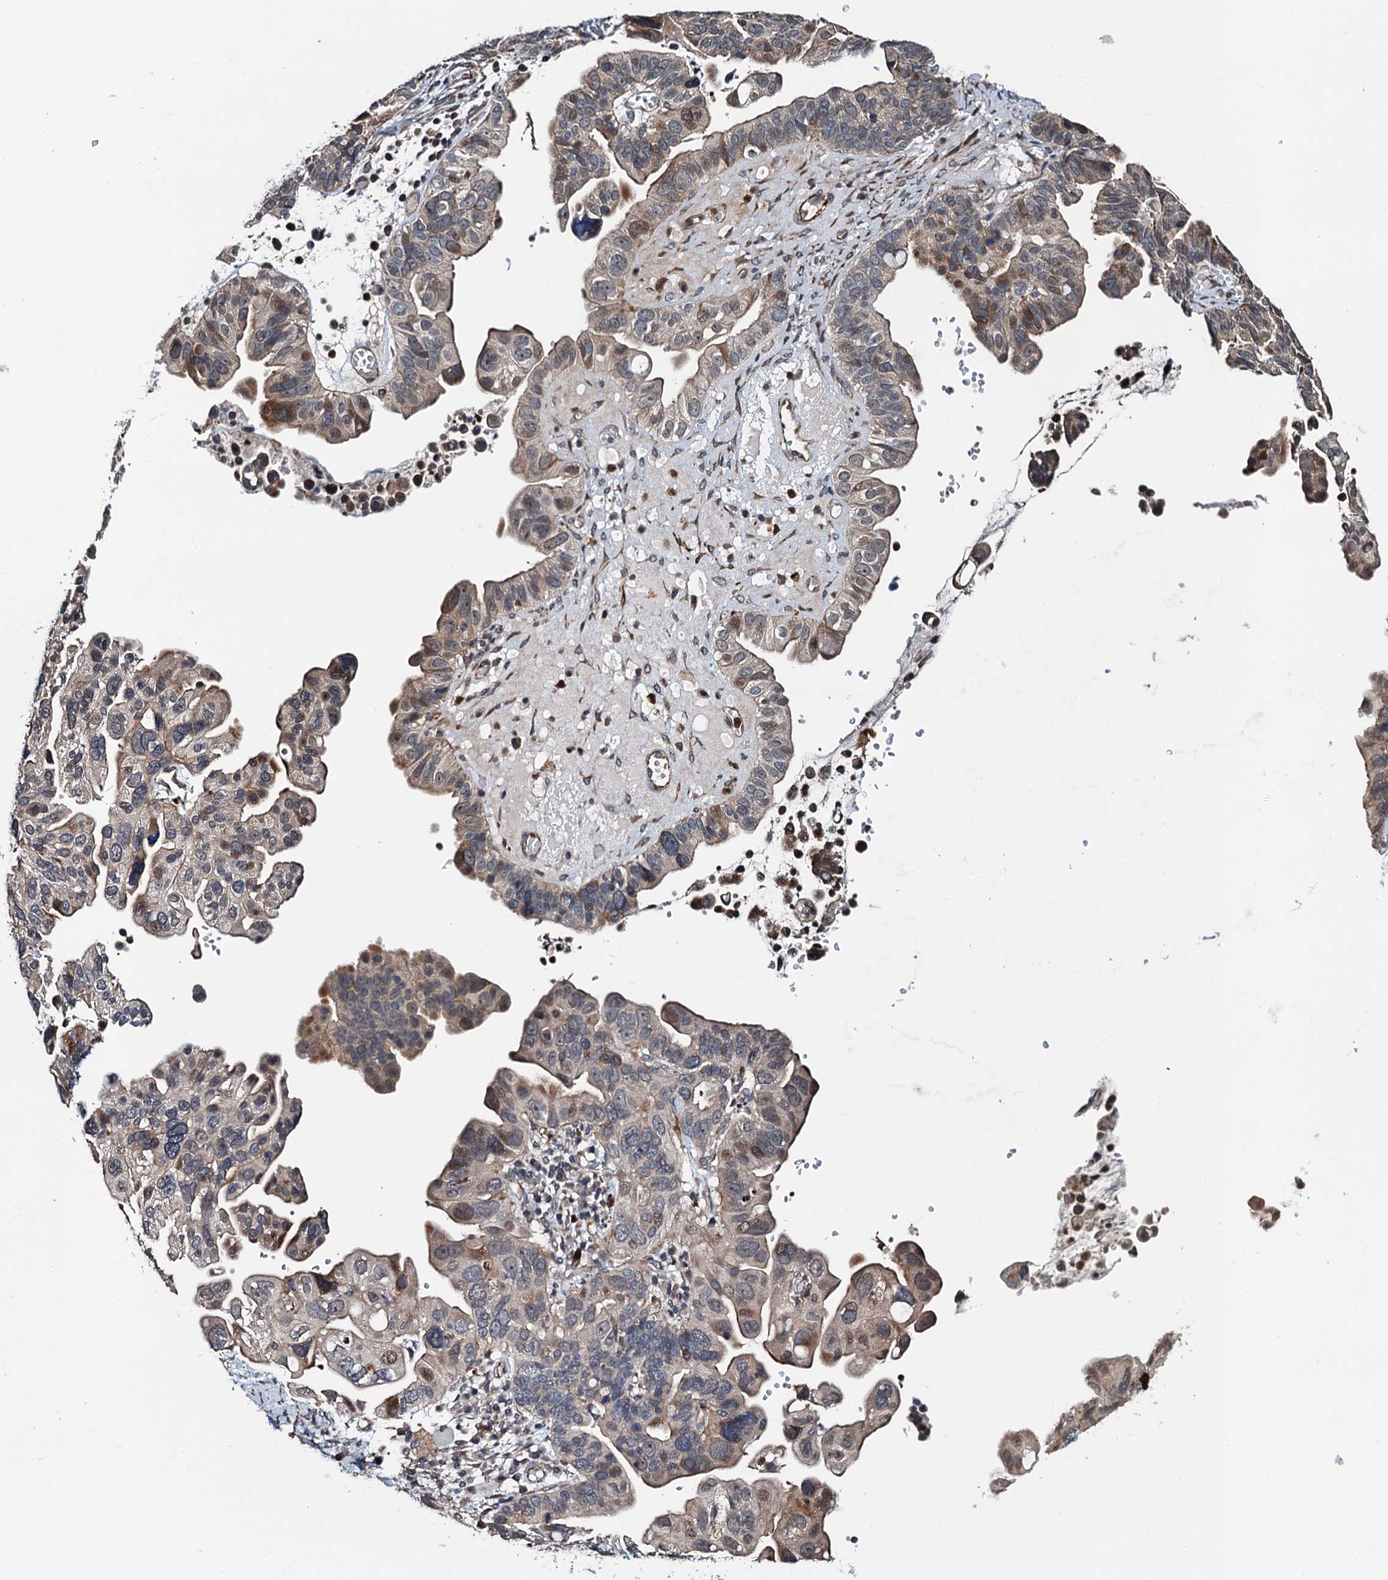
{"staining": {"intensity": "weak", "quantity": "25%-75%", "location": "cytoplasmic/membranous,nuclear"}, "tissue": "ovarian cancer", "cell_type": "Tumor cells", "image_type": "cancer", "snomed": [{"axis": "morphology", "description": "Cystadenocarcinoma, serous, NOS"}, {"axis": "topography", "description": "Ovary"}], "caption": "Human ovarian cancer (serous cystadenocarcinoma) stained for a protein (brown) displays weak cytoplasmic/membranous and nuclear positive staining in approximately 25%-75% of tumor cells.", "gene": "WHAMM", "patient": {"sex": "female", "age": 56}}